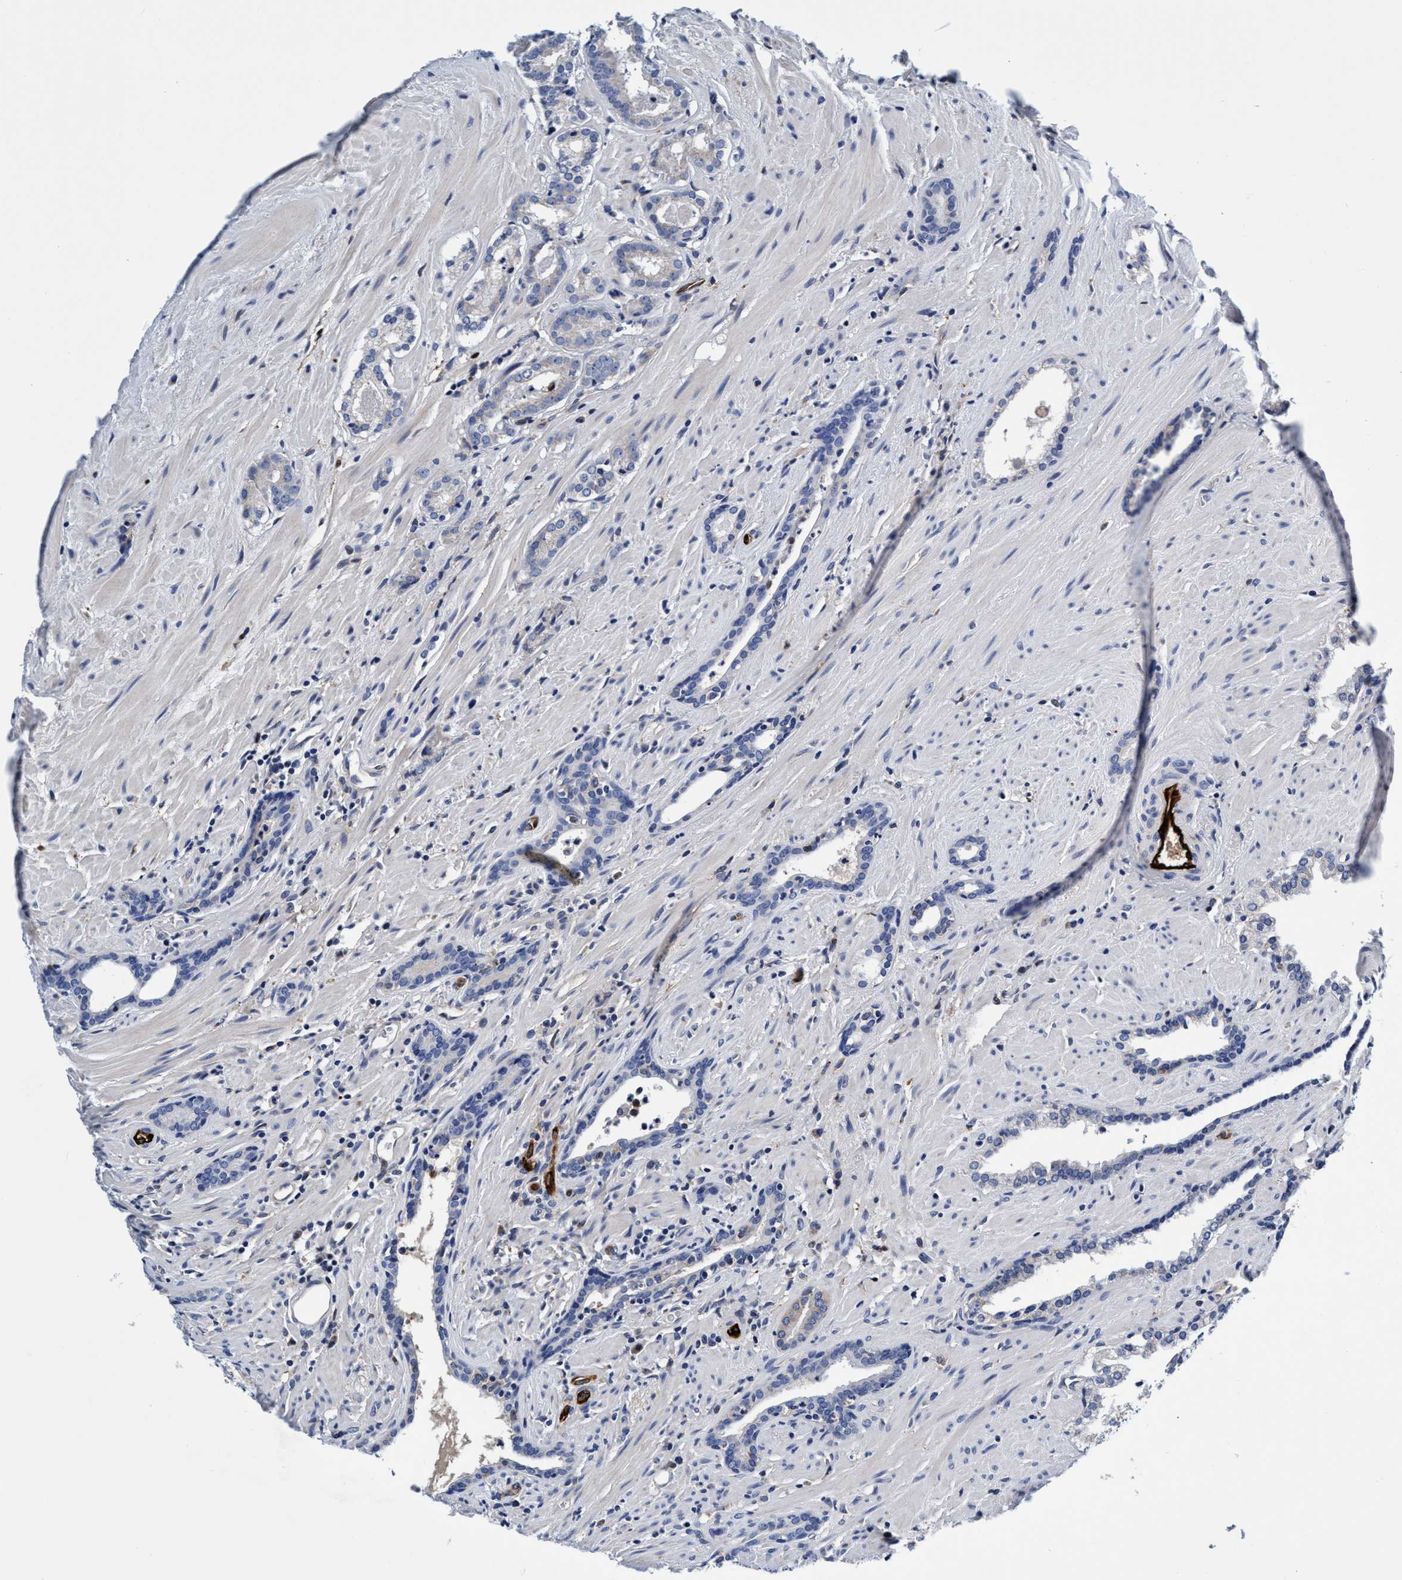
{"staining": {"intensity": "negative", "quantity": "none", "location": "none"}, "tissue": "prostate cancer", "cell_type": "Tumor cells", "image_type": "cancer", "snomed": [{"axis": "morphology", "description": "Adenocarcinoma, High grade"}, {"axis": "topography", "description": "Prostate"}], "caption": "IHC photomicrograph of adenocarcinoma (high-grade) (prostate) stained for a protein (brown), which shows no expression in tumor cells. (DAB IHC, high magnification).", "gene": "UBALD2", "patient": {"sex": "male", "age": 71}}